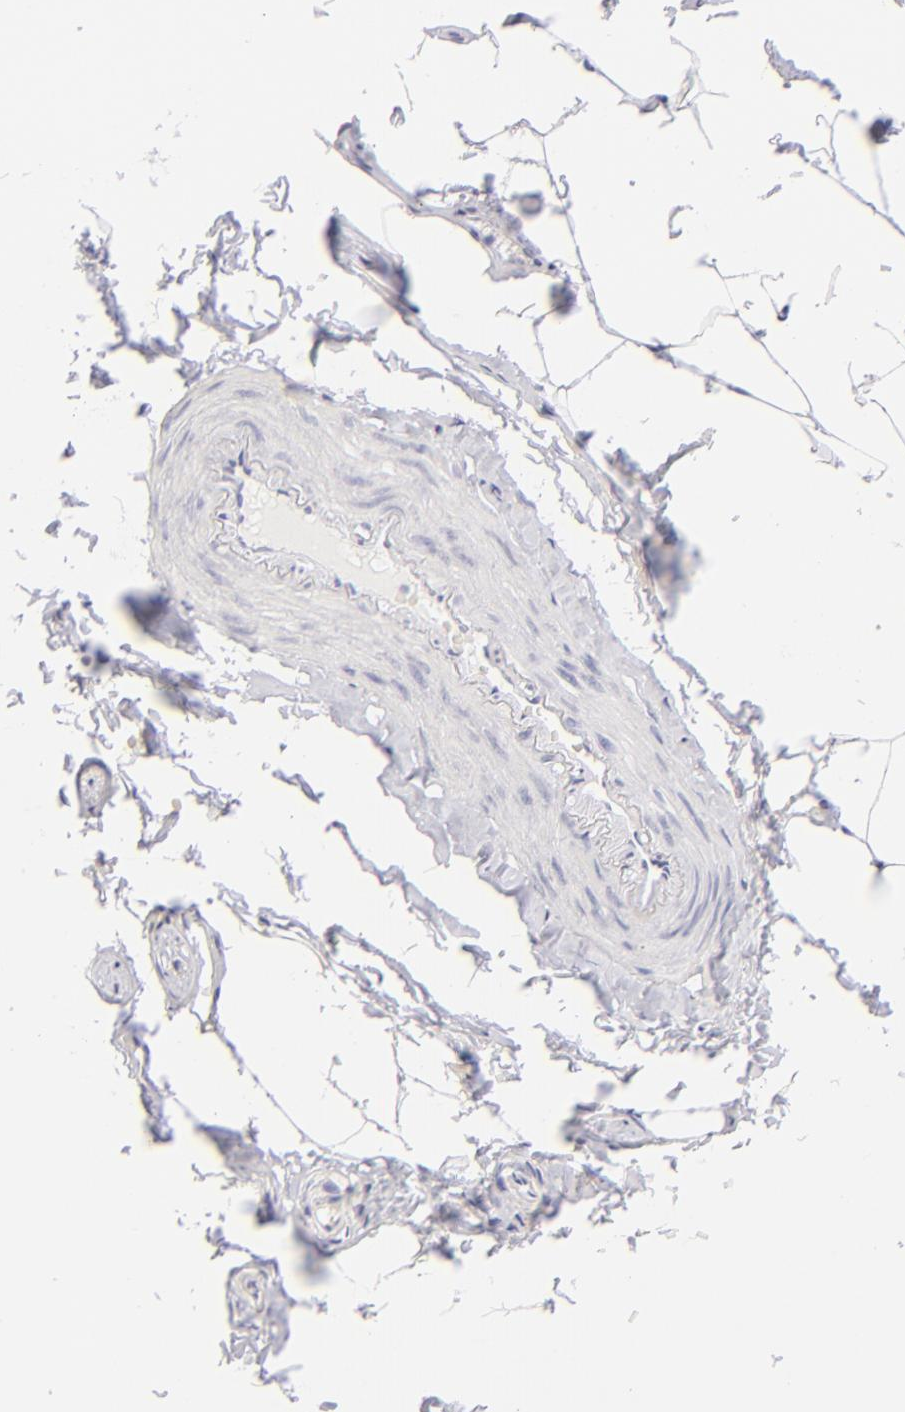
{"staining": {"intensity": "negative", "quantity": "none", "location": "none"}, "tissue": "adipose tissue", "cell_type": "Adipocytes", "image_type": "normal", "snomed": [{"axis": "morphology", "description": "Normal tissue, NOS"}, {"axis": "topography", "description": "Soft tissue"}, {"axis": "topography", "description": "Peripheral nerve tissue"}], "caption": "Adipose tissue stained for a protein using immunohistochemistry (IHC) displays no staining adipocytes.", "gene": "FCER2", "patient": {"sex": "female", "age": 68}}